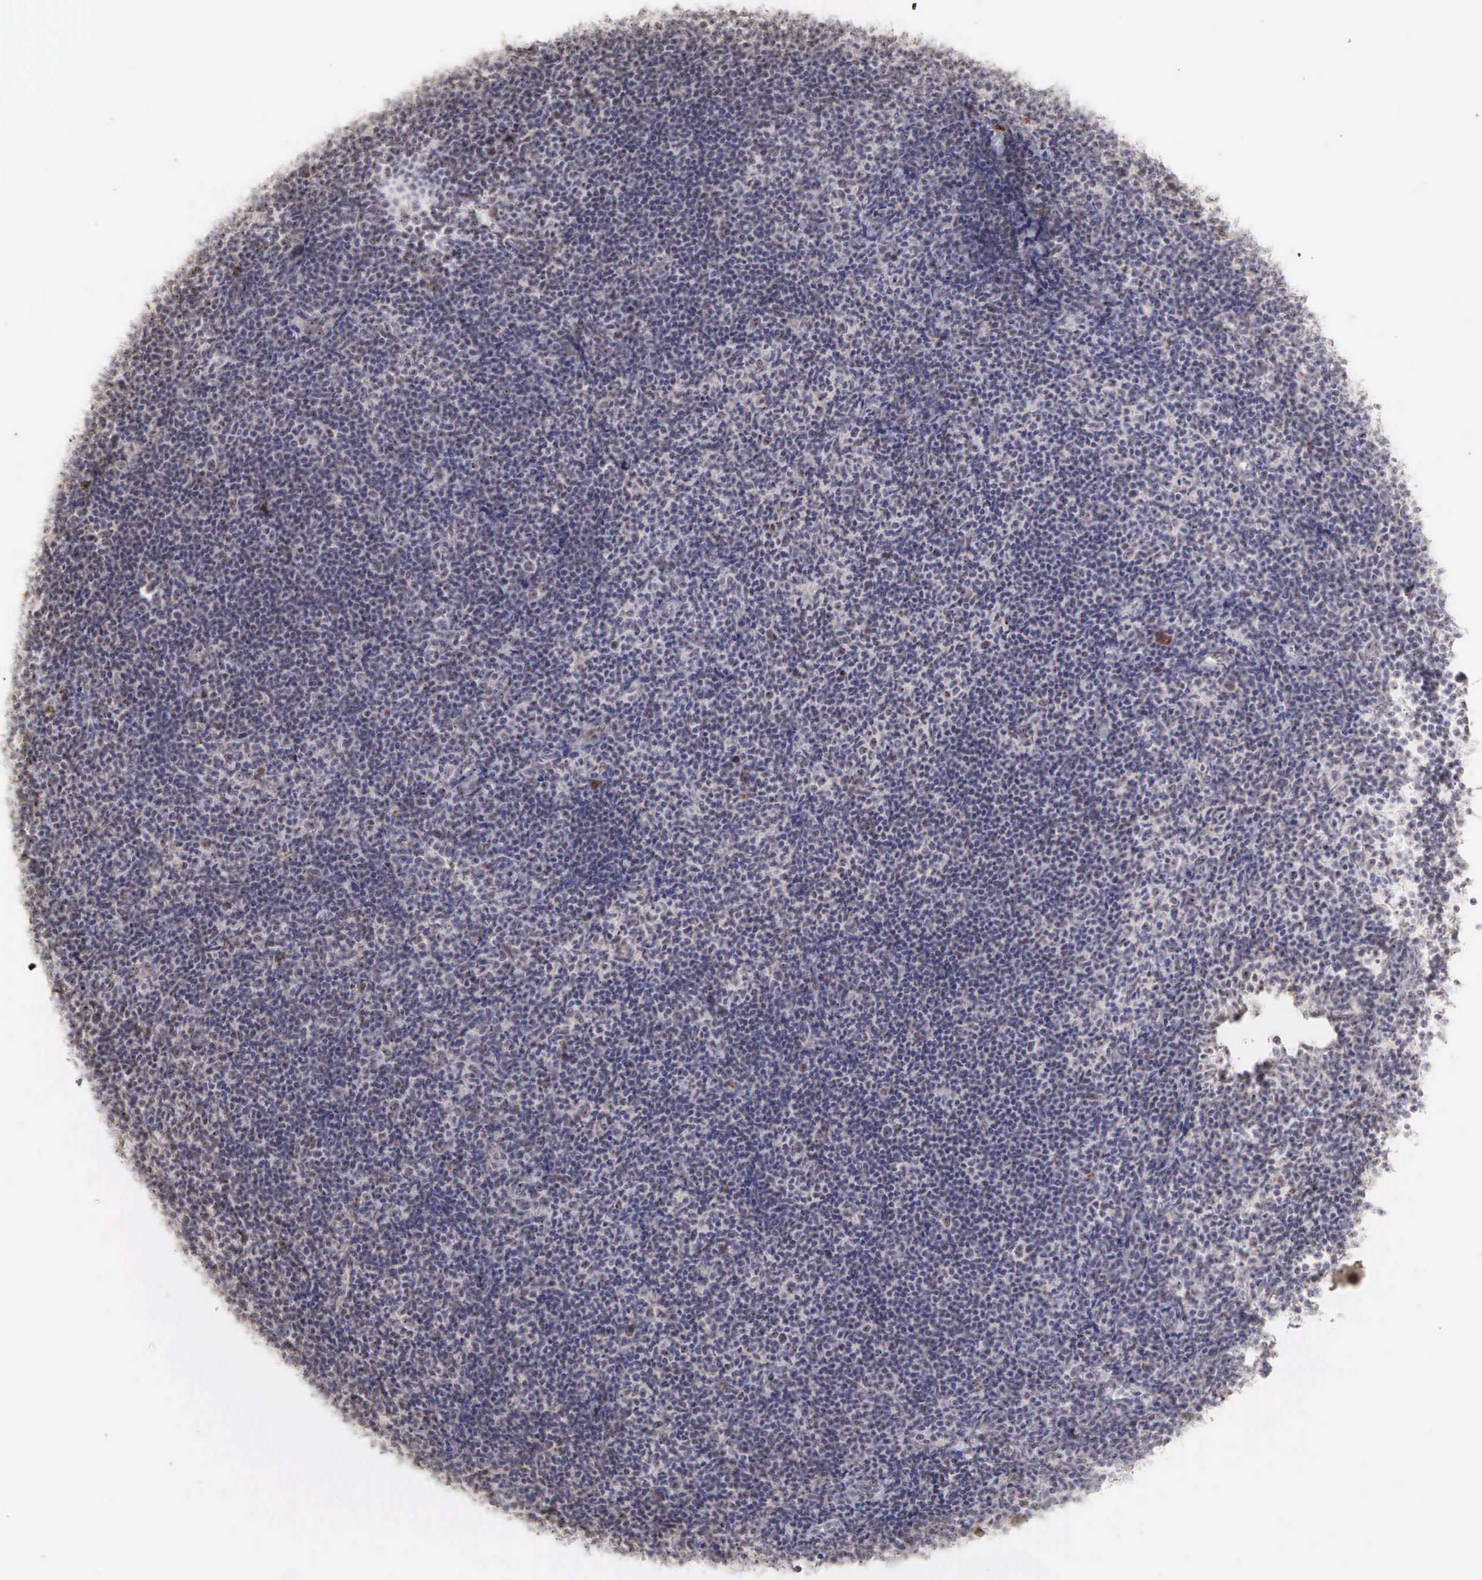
{"staining": {"intensity": "negative", "quantity": "none", "location": "none"}, "tissue": "lymphoma", "cell_type": "Tumor cells", "image_type": "cancer", "snomed": [{"axis": "morphology", "description": "Malignant lymphoma, non-Hodgkin's type, Low grade"}, {"axis": "topography", "description": "Lymph node"}], "caption": "High magnification brightfield microscopy of low-grade malignant lymphoma, non-Hodgkin's type stained with DAB (brown) and counterstained with hematoxylin (blue): tumor cells show no significant expression.", "gene": "DKC1", "patient": {"sex": "male", "age": 49}}